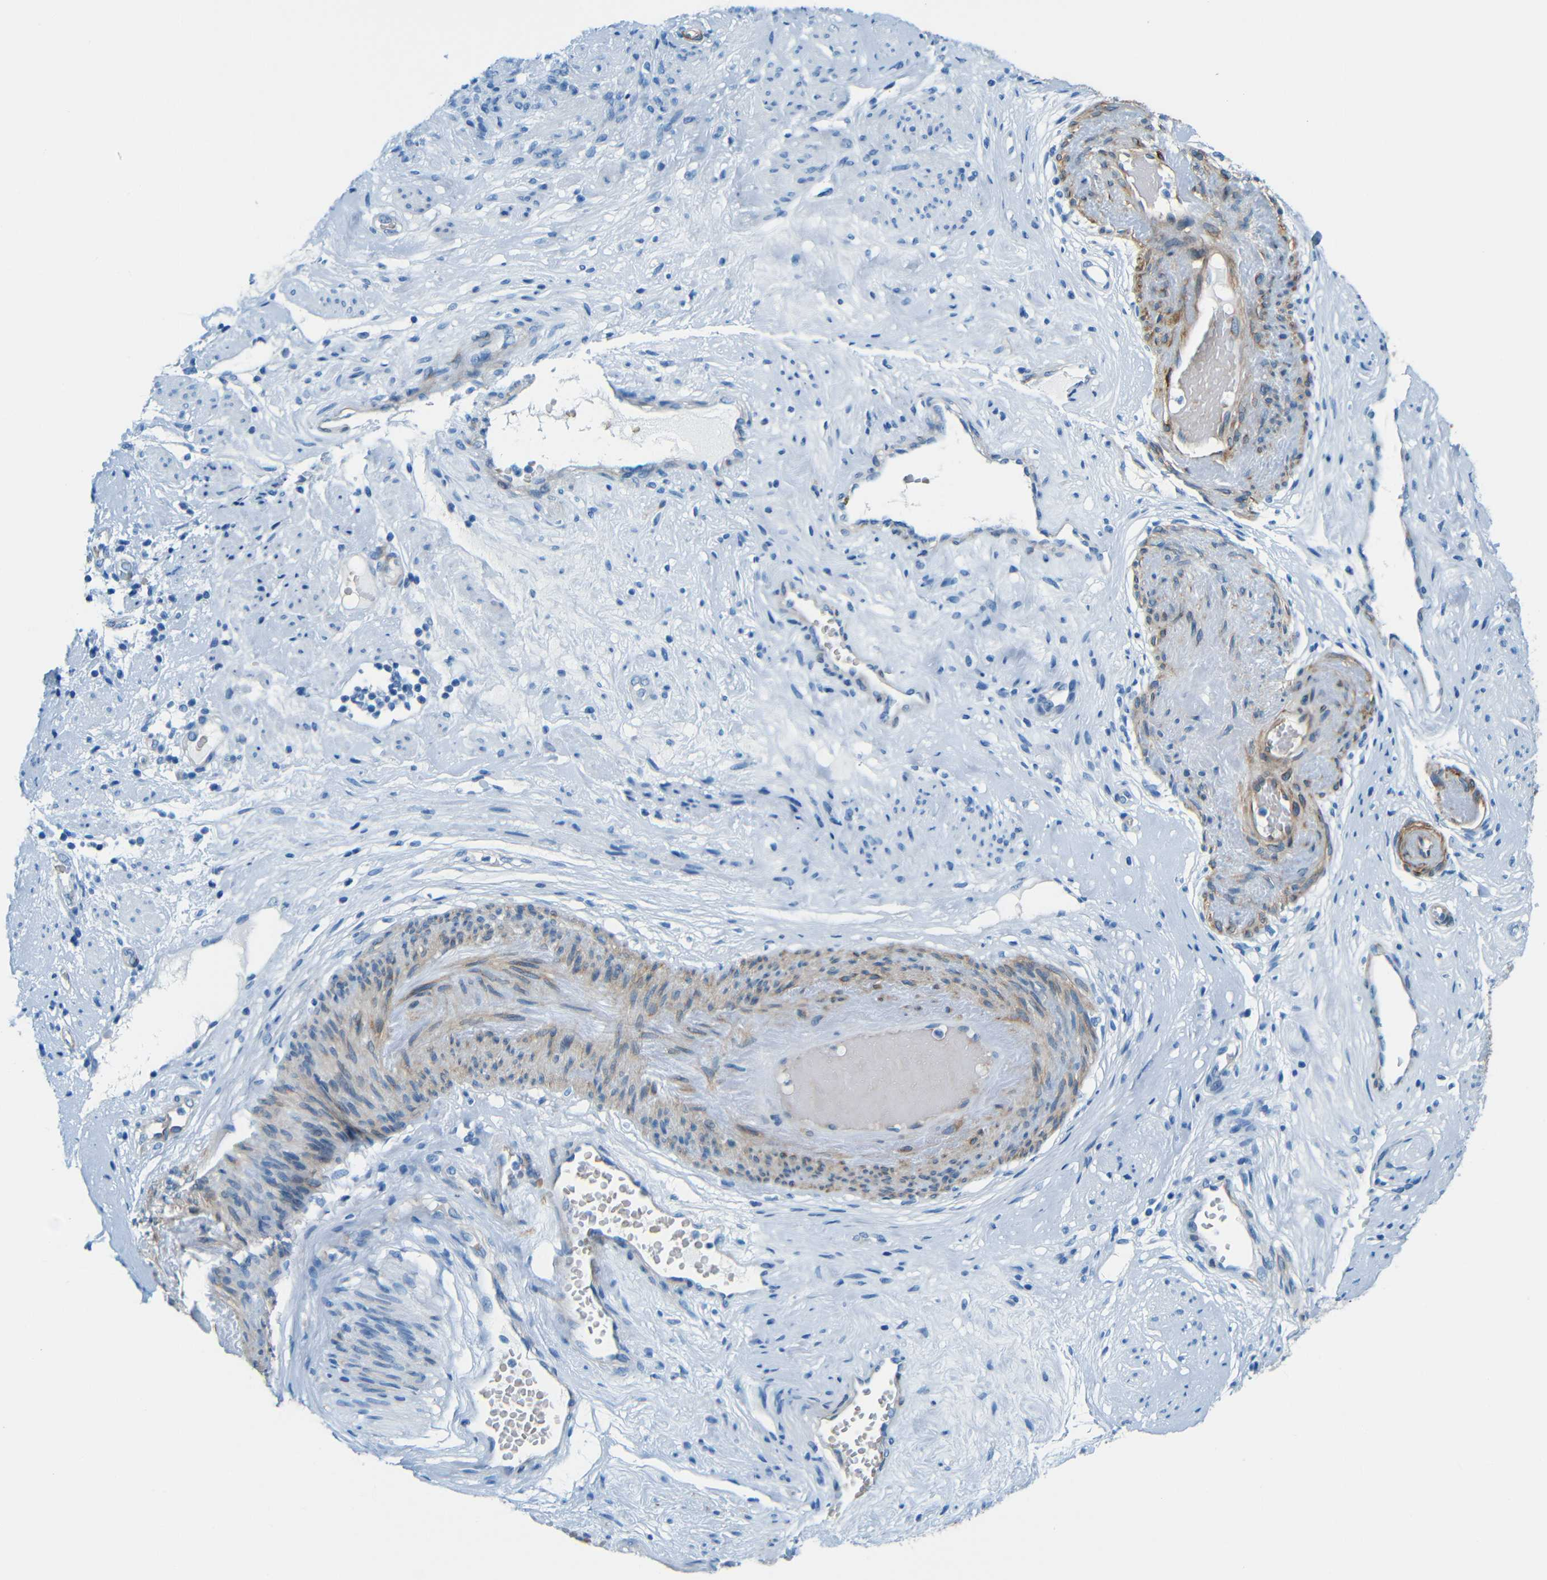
{"staining": {"intensity": "negative", "quantity": "none", "location": "none"}, "tissue": "endometrial cancer", "cell_type": "Tumor cells", "image_type": "cancer", "snomed": [{"axis": "morphology", "description": "Adenocarcinoma, NOS"}, {"axis": "topography", "description": "Endometrium"}], "caption": "This is an immunohistochemistry histopathology image of adenocarcinoma (endometrial). There is no staining in tumor cells.", "gene": "MAP2", "patient": {"sex": "female", "age": 85}}